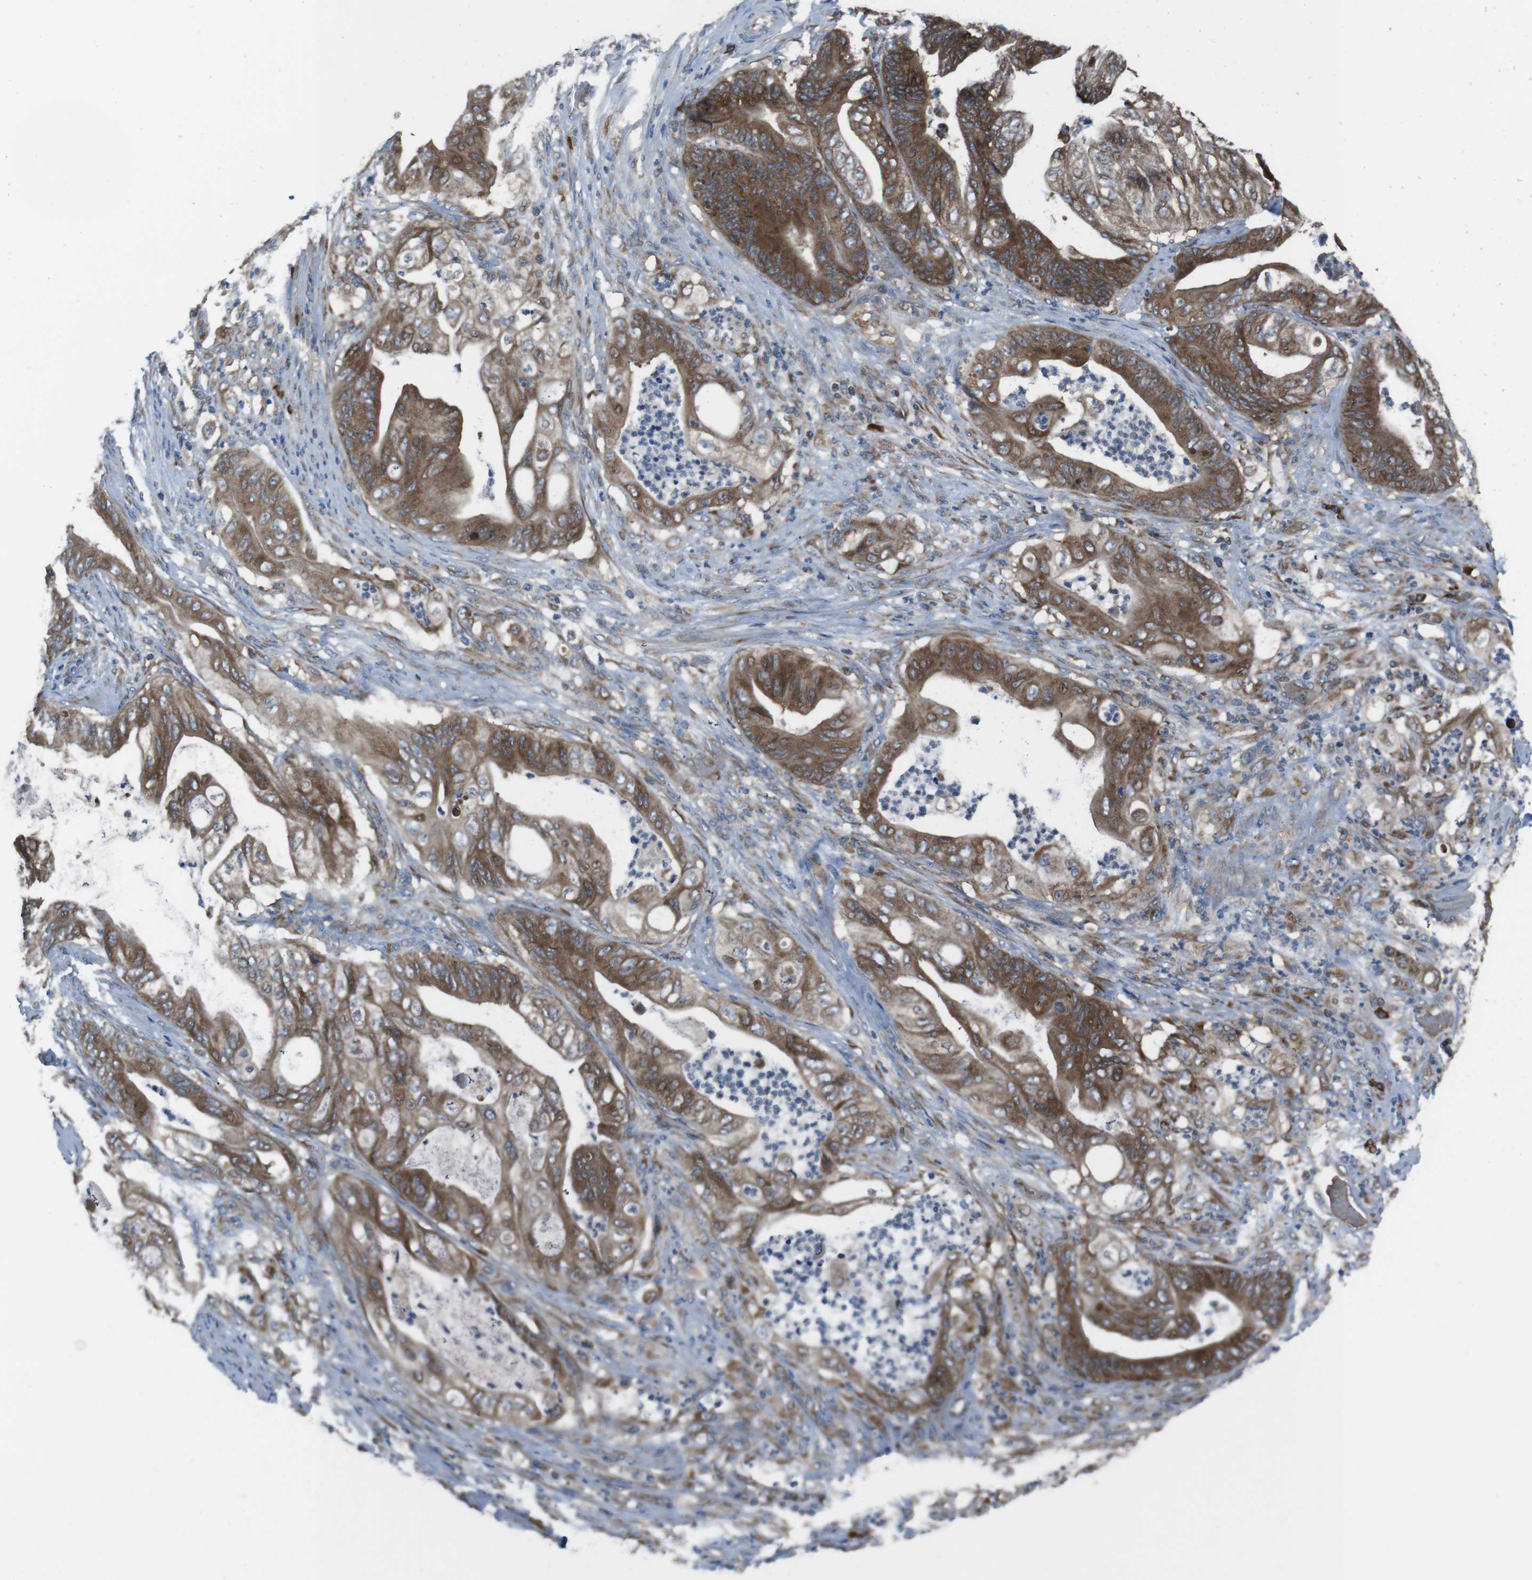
{"staining": {"intensity": "moderate", "quantity": ">75%", "location": "cytoplasmic/membranous"}, "tissue": "stomach cancer", "cell_type": "Tumor cells", "image_type": "cancer", "snomed": [{"axis": "morphology", "description": "Adenocarcinoma, NOS"}, {"axis": "topography", "description": "Stomach"}], "caption": "The micrograph shows staining of stomach adenocarcinoma, revealing moderate cytoplasmic/membranous protein positivity (brown color) within tumor cells.", "gene": "SSR3", "patient": {"sex": "female", "age": 73}}